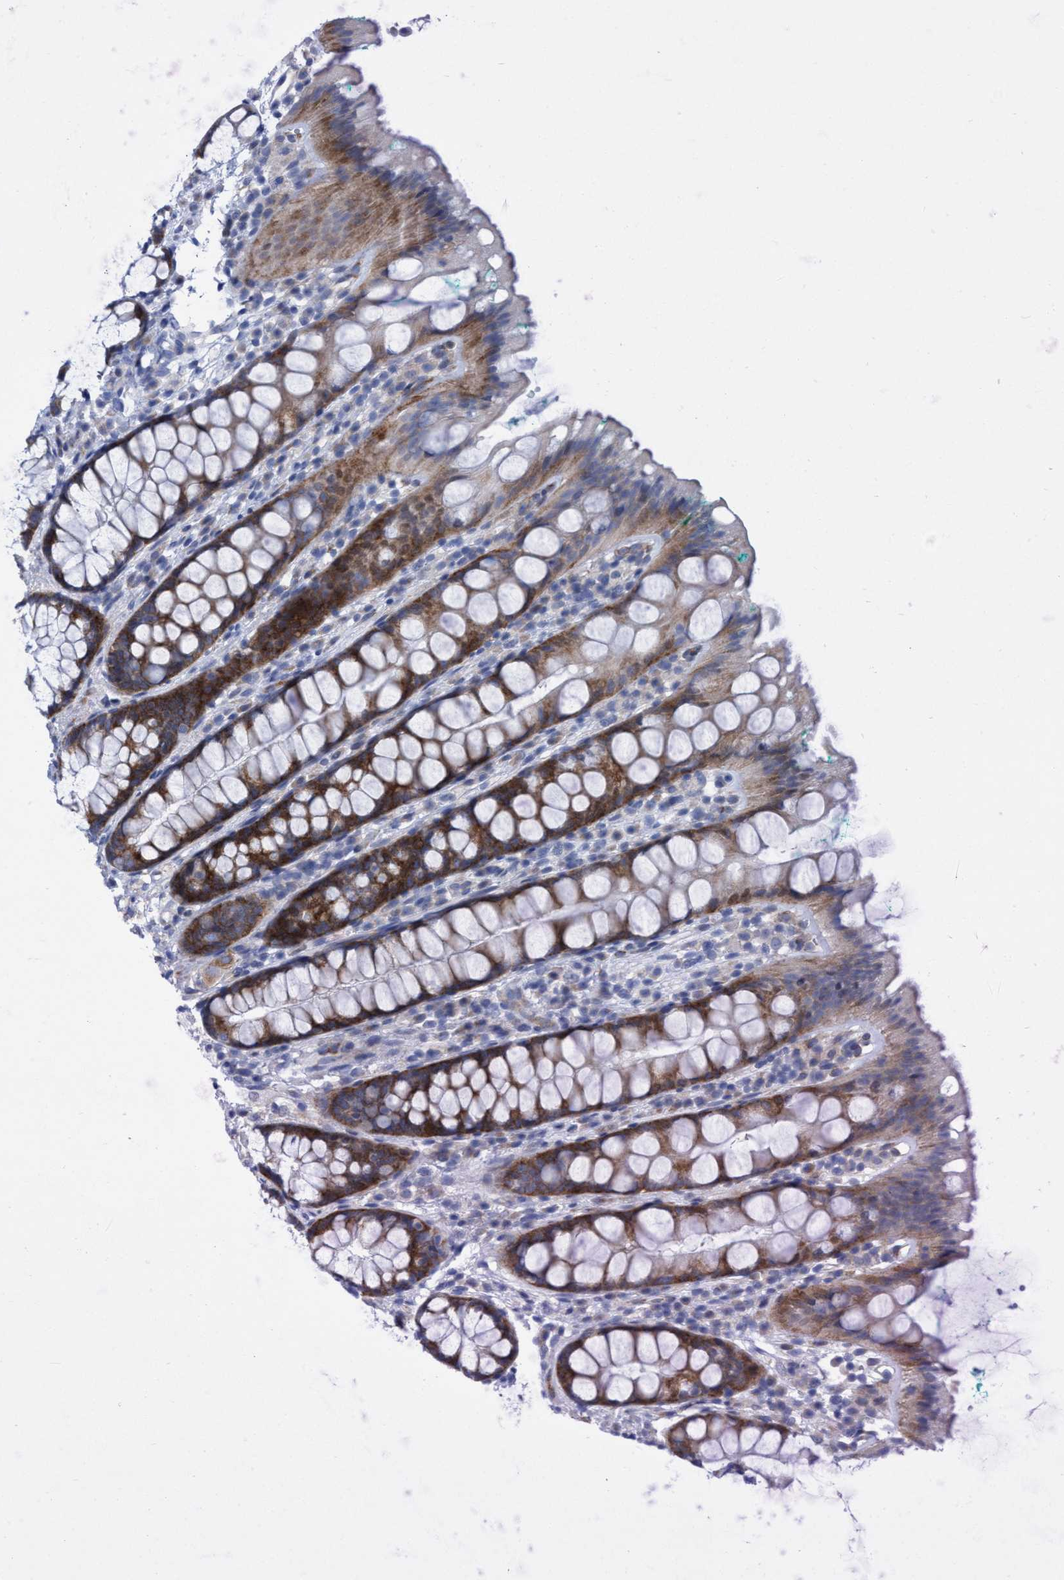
{"staining": {"intensity": "moderate", "quantity": ">75%", "location": "cytoplasmic/membranous"}, "tissue": "rectum", "cell_type": "Glandular cells", "image_type": "normal", "snomed": [{"axis": "morphology", "description": "Normal tissue, NOS"}, {"axis": "topography", "description": "Rectum"}], "caption": "High-magnification brightfield microscopy of normal rectum stained with DAB (3,3'-diaminobenzidine) (brown) and counterstained with hematoxylin (blue). glandular cells exhibit moderate cytoplasmic/membranous staining is seen in about>75% of cells.", "gene": "R3HCC1", "patient": {"sex": "female", "age": 65}}